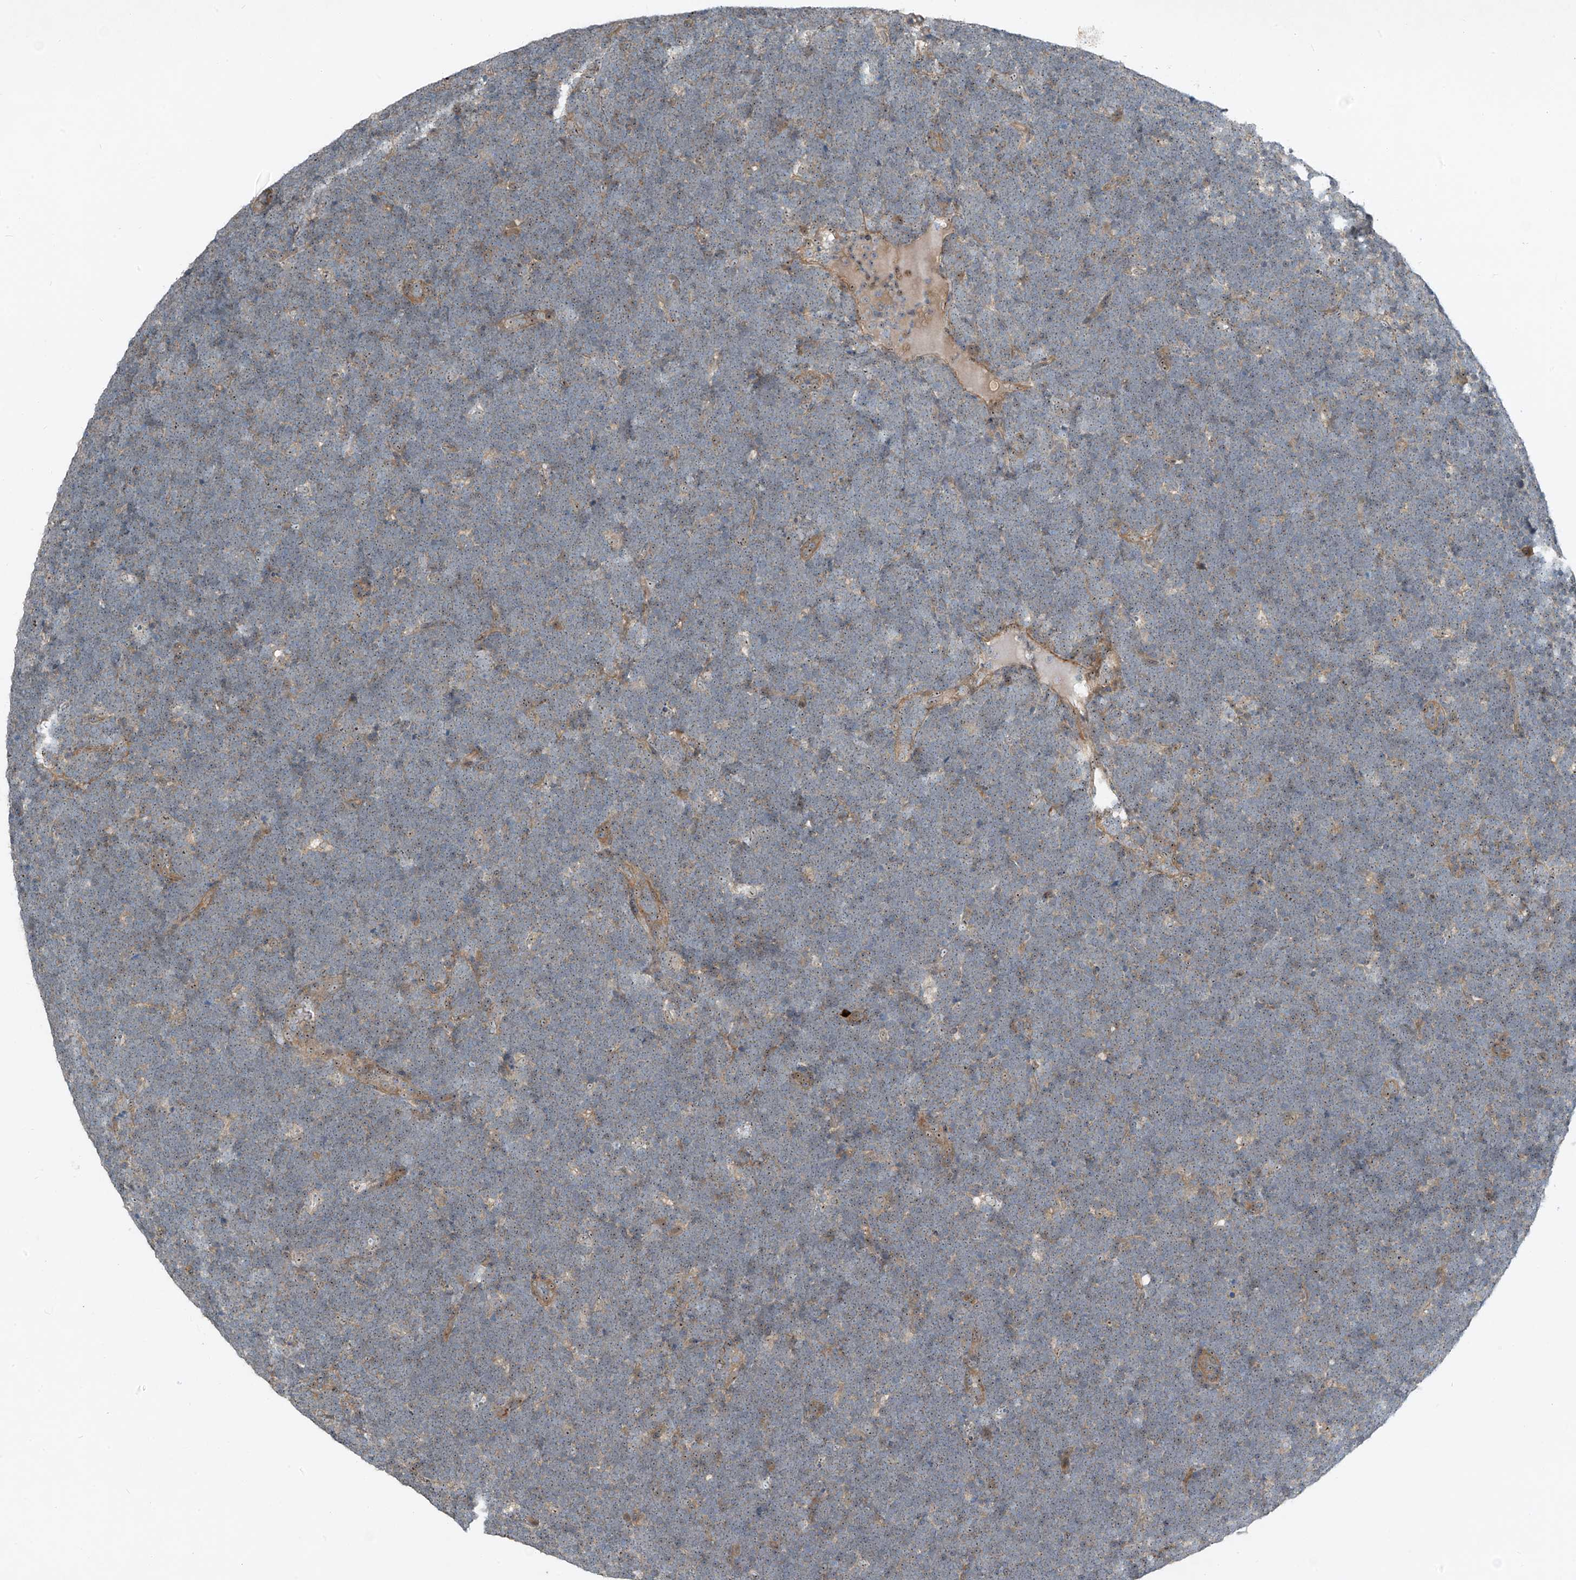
{"staining": {"intensity": "negative", "quantity": "none", "location": "none"}, "tissue": "lymphoma", "cell_type": "Tumor cells", "image_type": "cancer", "snomed": [{"axis": "morphology", "description": "Malignant lymphoma, non-Hodgkin's type, High grade"}, {"axis": "topography", "description": "Lymph node"}], "caption": "Human lymphoma stained for a protein using IHC displays no expression in tumor cells.", "gene": "PPCS", "patient": {"sex": "male", "age": 13}}